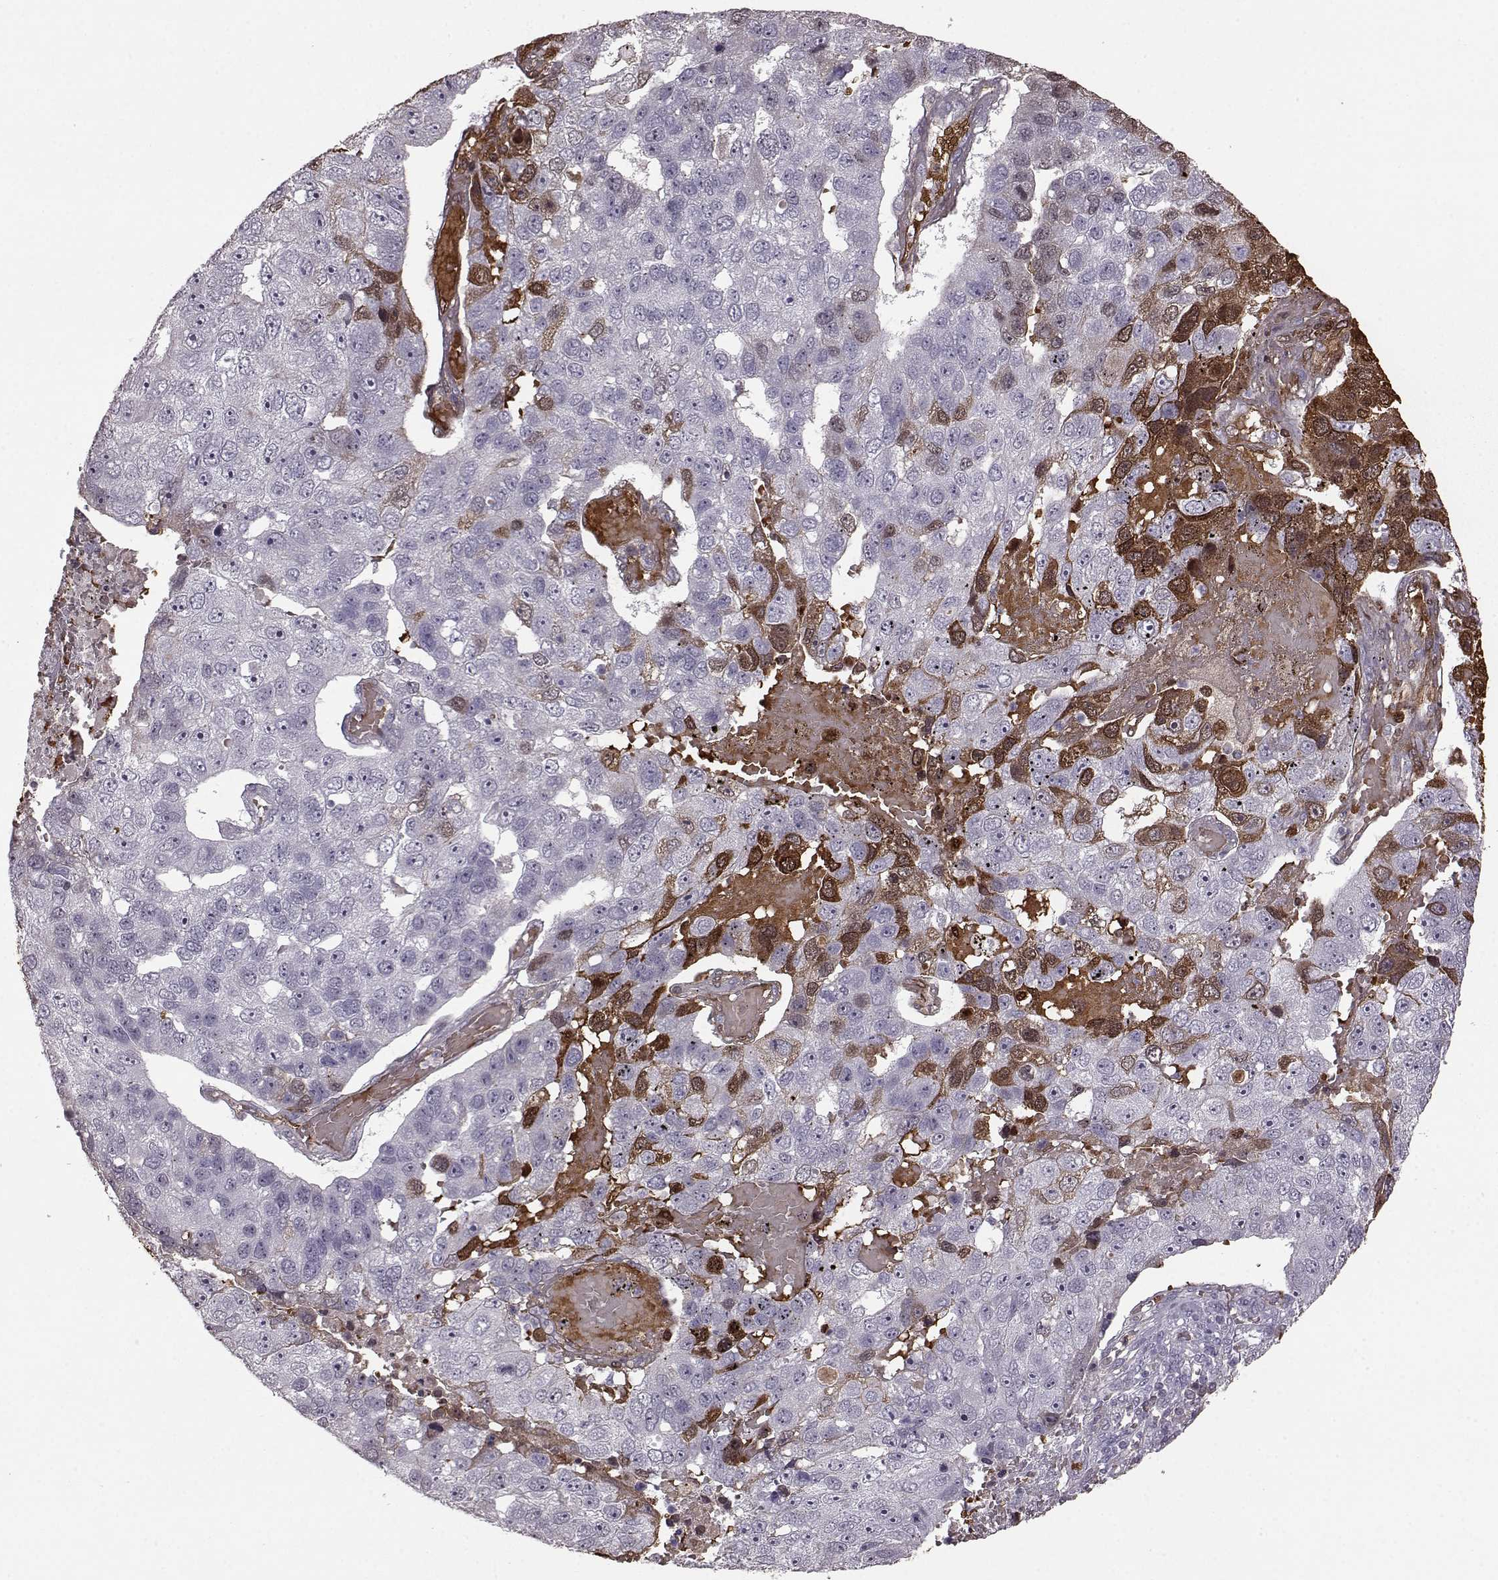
{"staining": {"intensity": "negative", "quantity": "none", "location": "none"}, "tissue": "pancreatic cancer", "cell_type": "Tumor cells", "image_type": "cancer", "snomed": [{"axis": "morphology", "description": "Adenocarcinoma, NOS"}, {"axis": "topography", "description": "Pancreas"}], "caption": "Immunohistochemistry histopathology image of neoplastic tissue: pancreatic adenocarcinoma stained with DAB exhibits no significant protein expression in tumor cells.", "gene": "PROP1", "patient": {"sex": "female", "age": 61}}